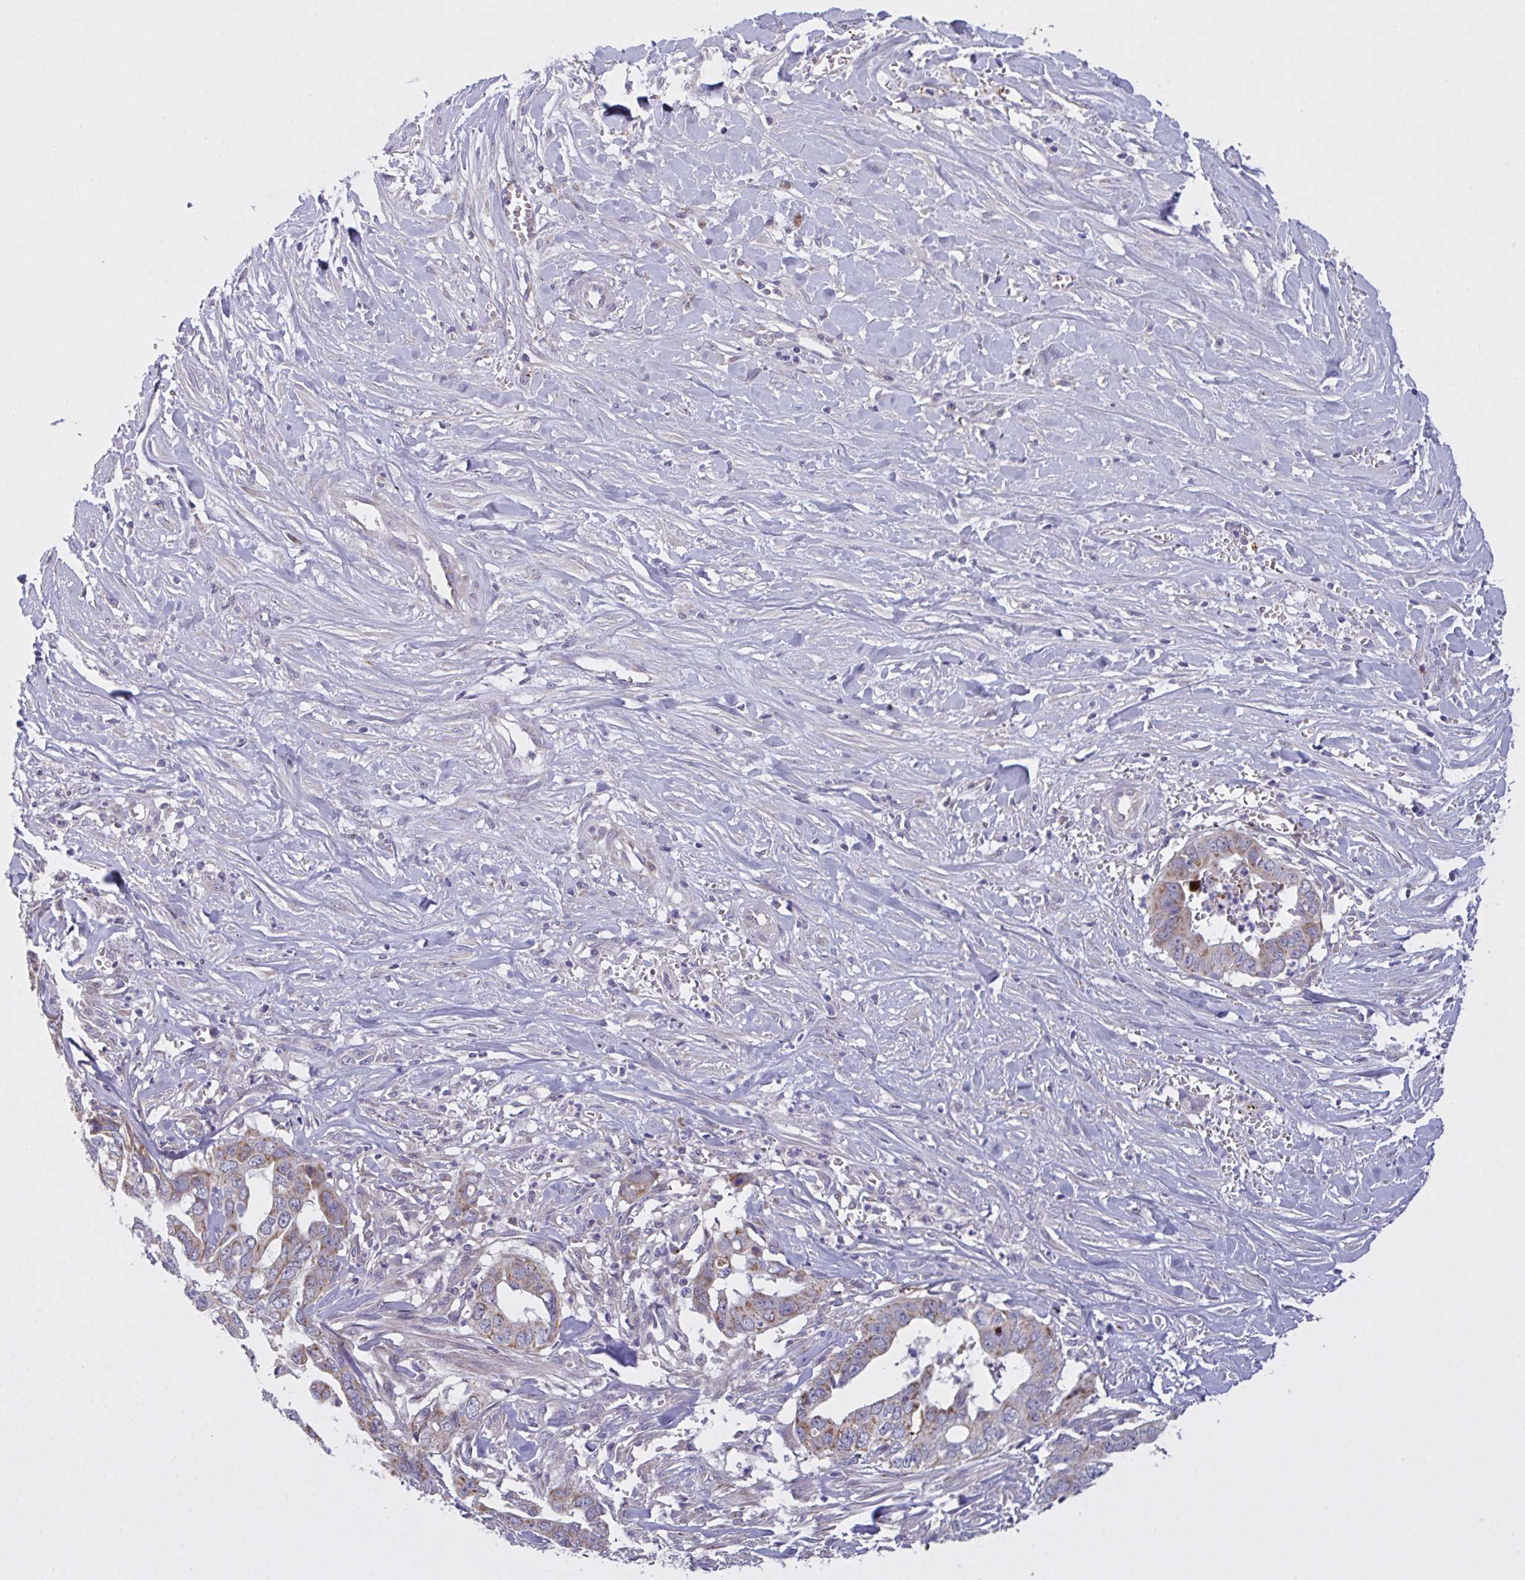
{"staining": {"intensity": "weak", "quantity": ">75%", "location": "cytoplasmic/membranous"}, "tissue": "liver cancer", "cell_type": "Tumor cells", "image_type": "cancer", "snomed": [{"axis": "morphology", "description": "Cholangiocarcinoma"}, {"axis": "topography", "description": "Liver"}], "caption": "A micrograph of human cholangiocarcinoma (liver) stained for a protein reveals weak cytoplasmic/membranous brown staining in tumor cells. The staining is performed using DAB brown chromogen to label protein expression. The nuclei are counter-stained blue using hematoxylin.", "gene": "MRPS2", "patient": {"sex": "female", "age": 79}}